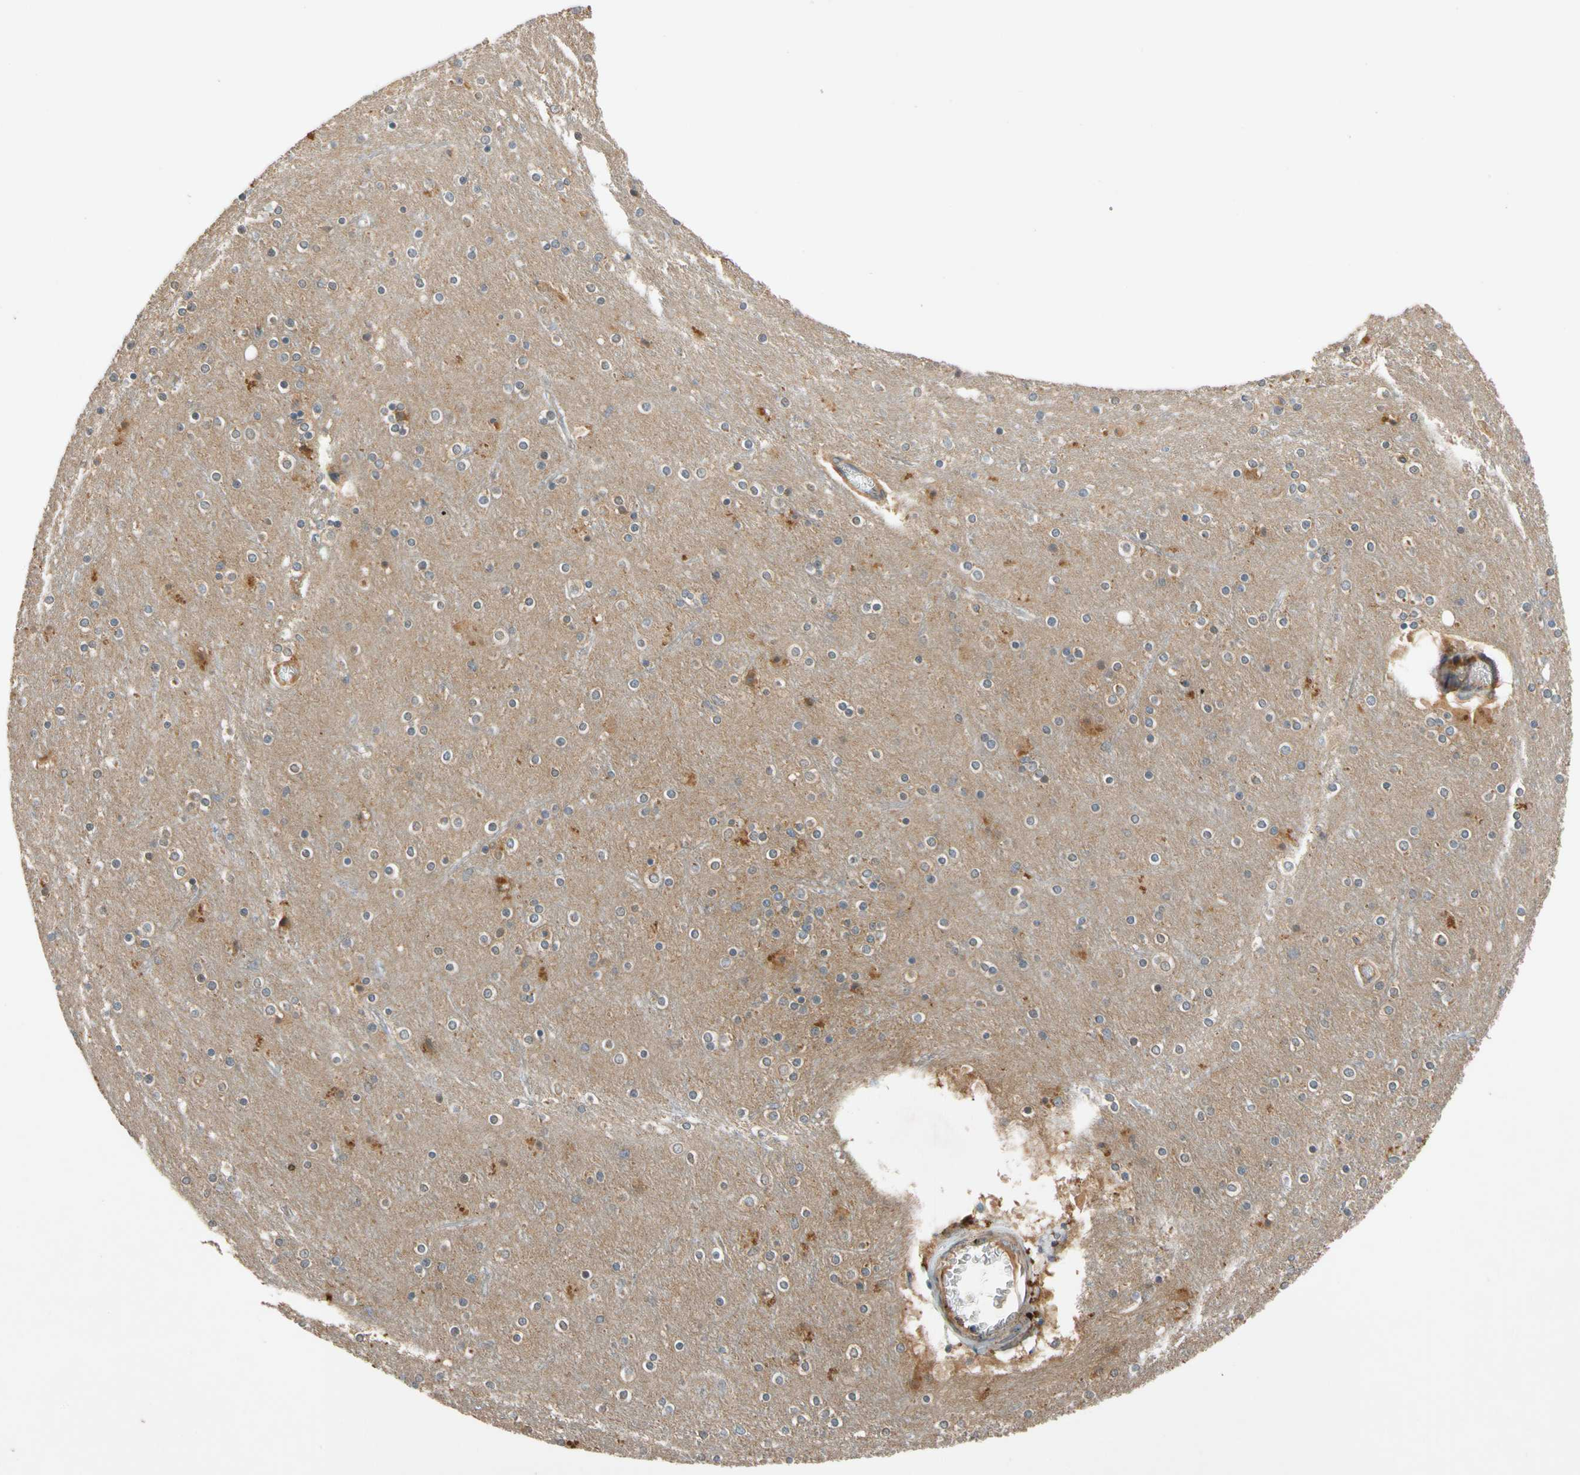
{"staining": {"intensity": "negative", "quantity": "none", "location": "none"}, "tissue": "cerebral cortex", "cell_type": "Endothelial cells", "image_type": "normal", "snomed": [{"axis": "morphology", "description": "Normal tissue, NOS"}, {"axis": "topography", "description": "Cerebral cortex"}], "caption": "Protein analysis of unremarkable cerebral cortex reveals no significant staining in endothelial cells. Brightfield microscopy of immunohistochemistry stained with DAB (3,3'-diaminobenzidine) (brown) and hematoxylin (blue), captured at high magnification.", "gene": "USP12", "patient": {"sex": "female", "age": 54}}